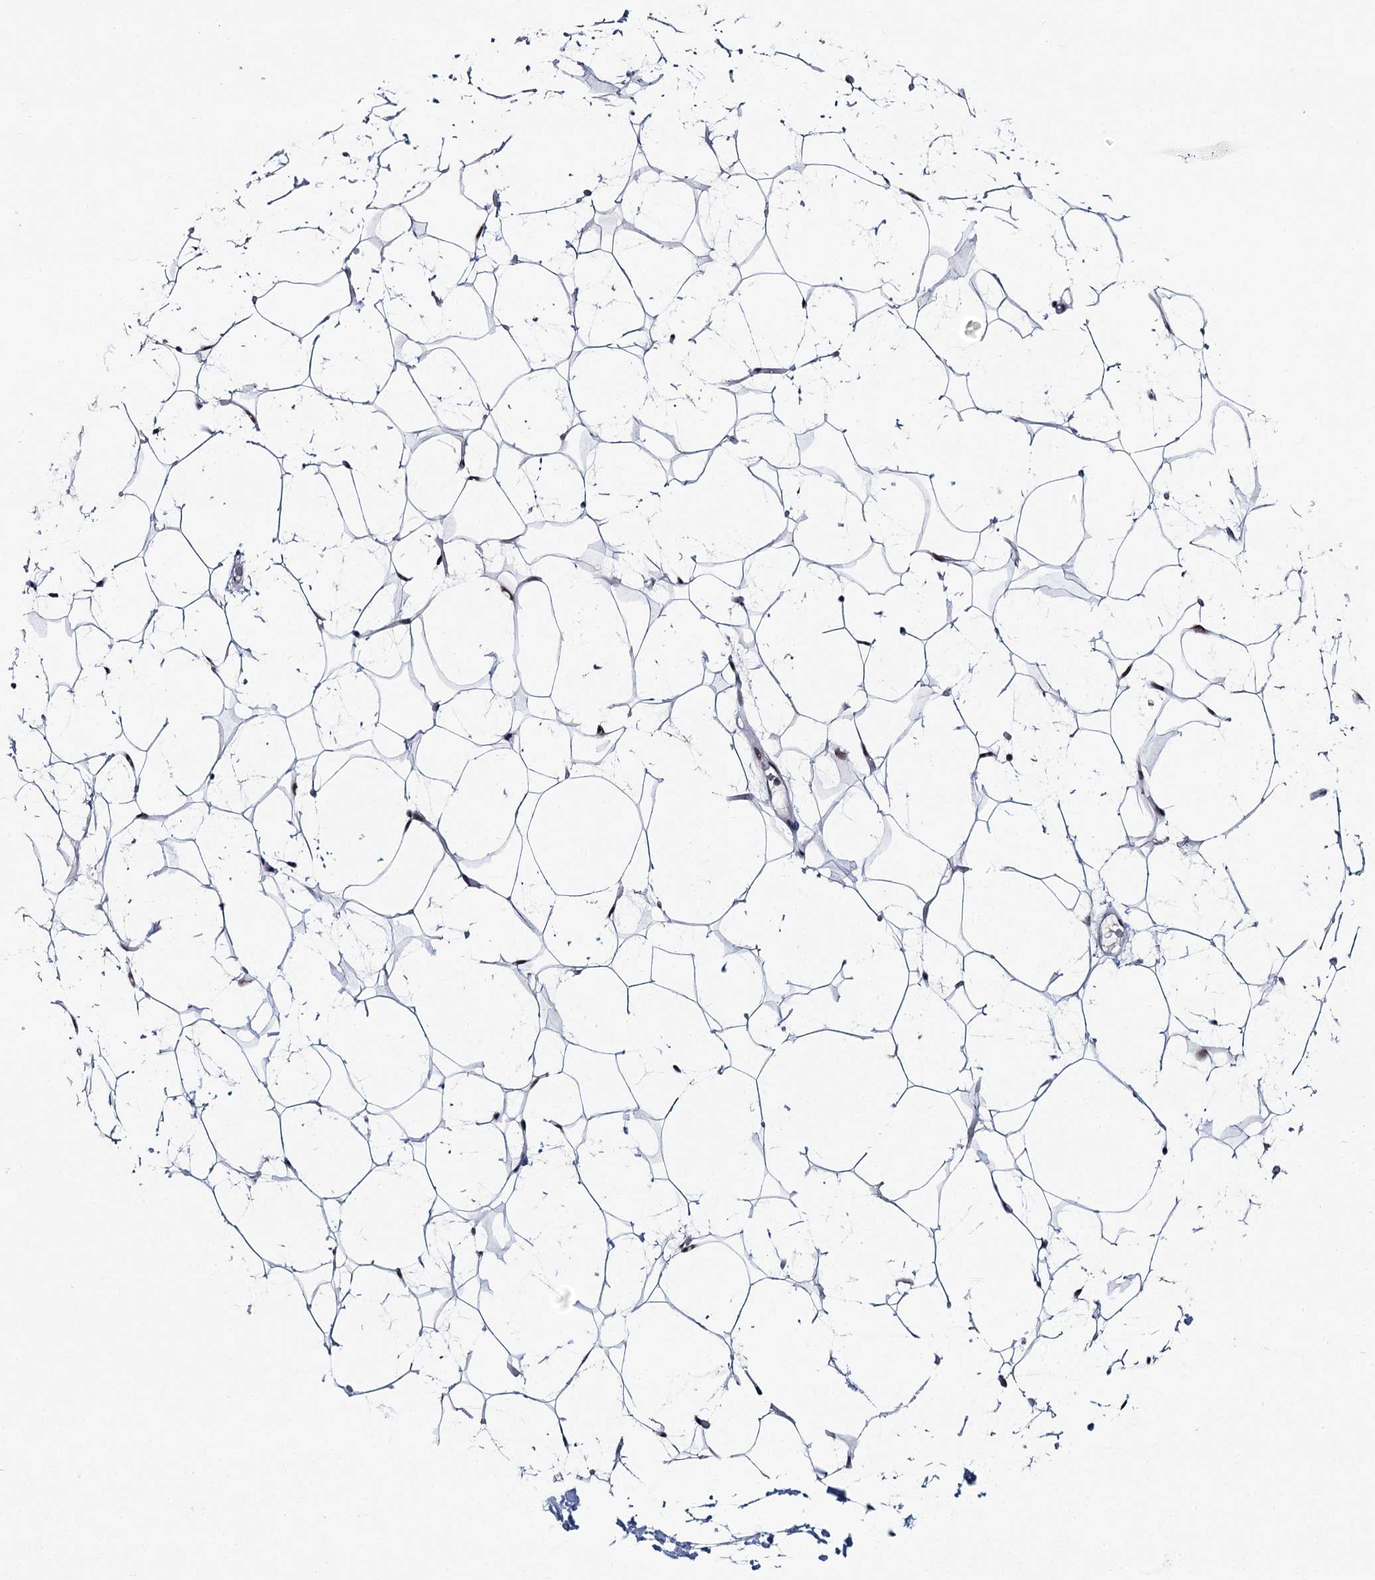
{"staining": {"intensity": "negative", "quantity": "none", "location": "none"}, "tissue": "adipose tissue", "cell_type": "Adipocytes", "image_type": "normal", "snomed": [{"axis": "morphology", "description": "Normal tissue, NOS"}, {"axis": "topography", "description": "Breast"}], "caption": "High power microscopy histopathology image of an IHC histopathology image of unremarkable adipose tissue, revealing no significant expression in adipocytes. The staining is performed using DAB (3,3'-diaminobenzidine) brown chromogen with nuclei counter-stained in using hematoxylin.", "gene": "SCAF8", "patient": {"sex": "female", "age": 26}}